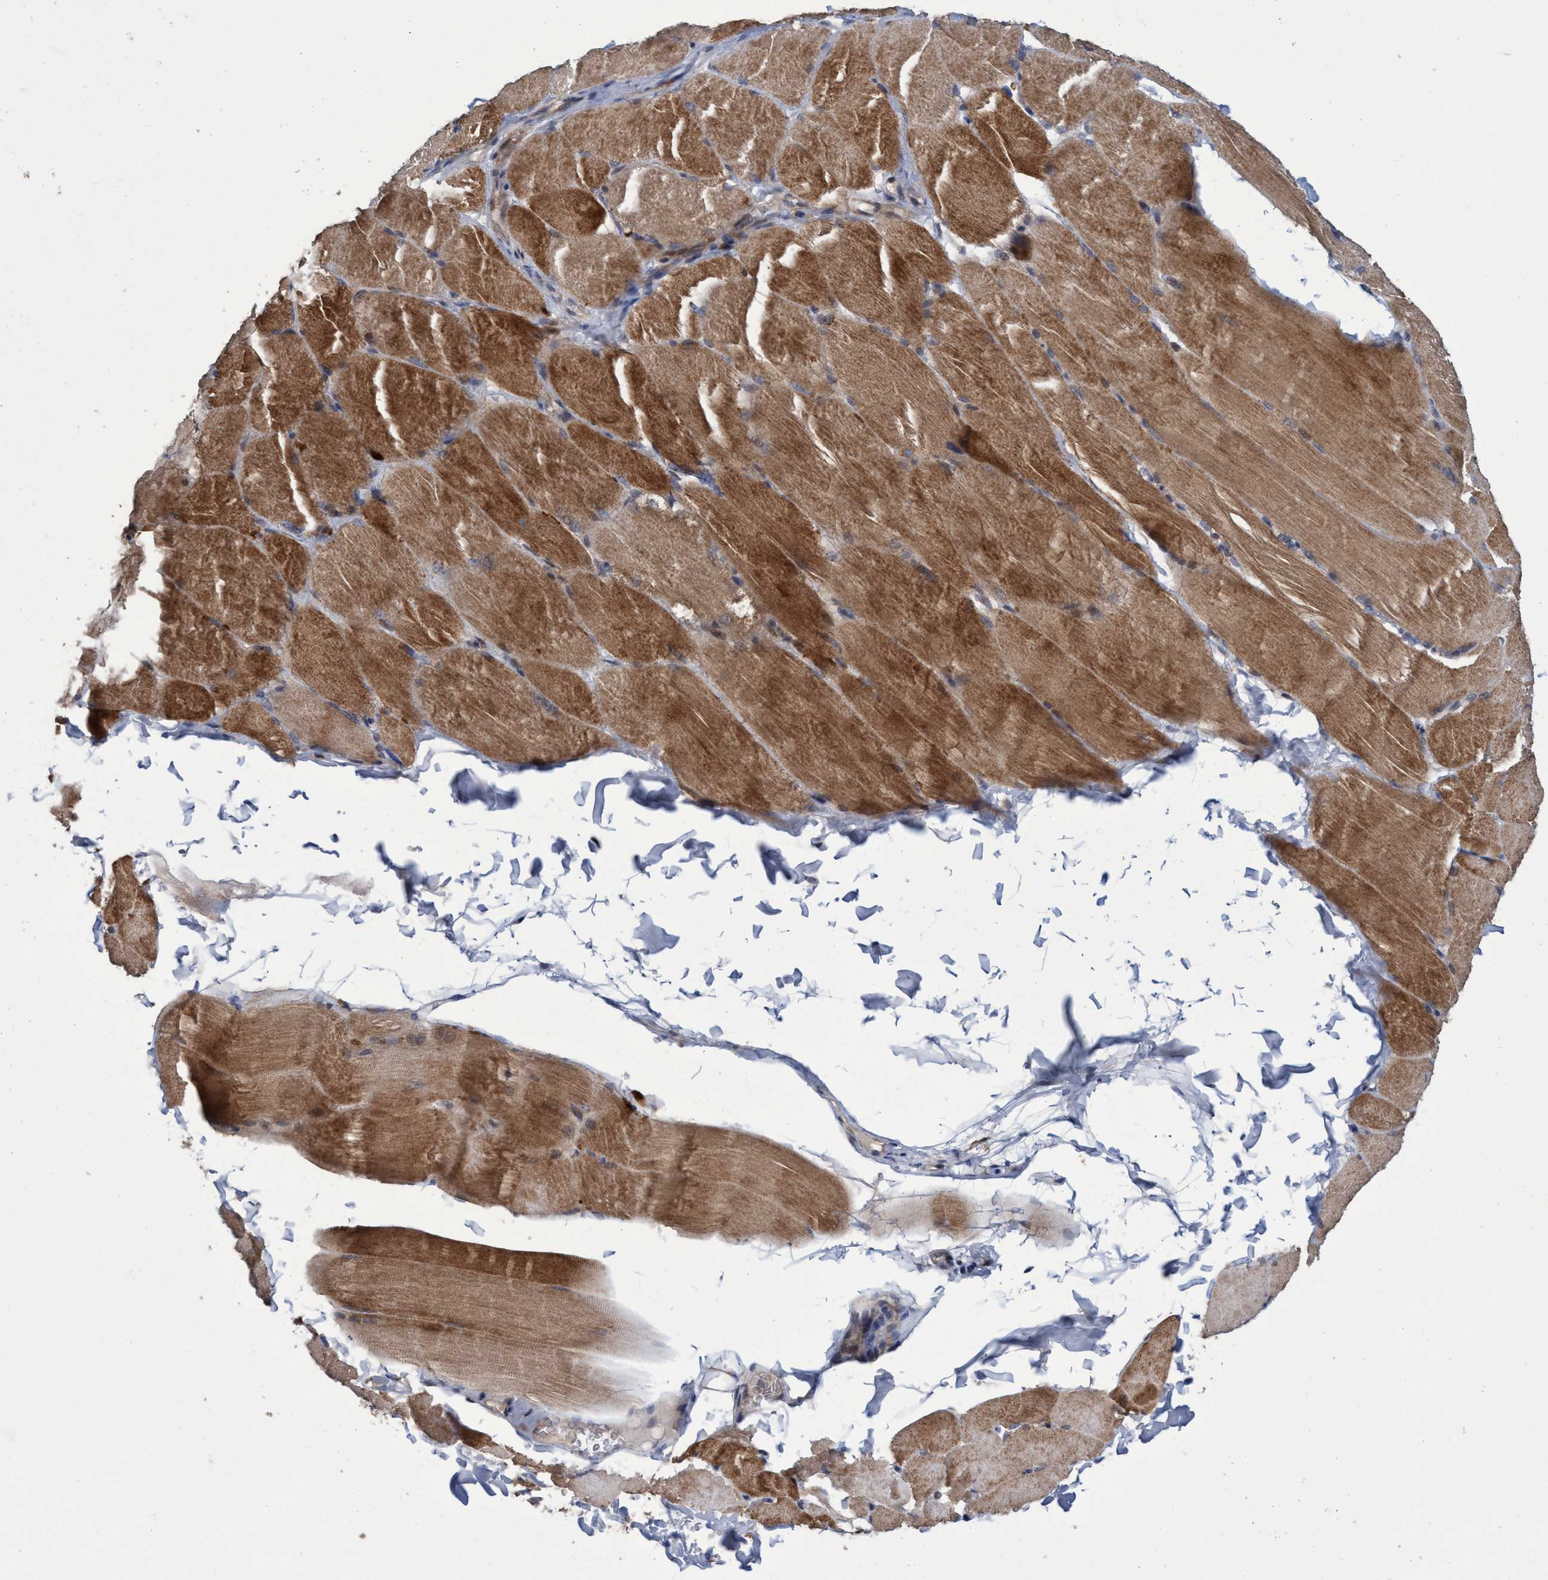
{"staining": {"intensity": "moderate", "quantity": ">75%", "location": "cytoplasmic/membranous"}, "tissue": "skeletal muscle", "cell_type": "Myocytes", "image_type": "normal", "snomed": [{"axis": "morphology", "description": "Normal tissue, NOS"}, {"axis": "topography", "description": "Skin"}, {"axis": "topography", "description": "Skeletal muscle"}], "caption": "Myocytes exhibit moderate cytoplasmic/membranous expression in approximately >75% of cells in normal skeletal muscle. (Stains: DAB in brown, nuclei in blue, Microscopy: brightfield microscopy at high magnification).", "gene": "ZNF677", "patient": {"sex": "male", "age": 83}}